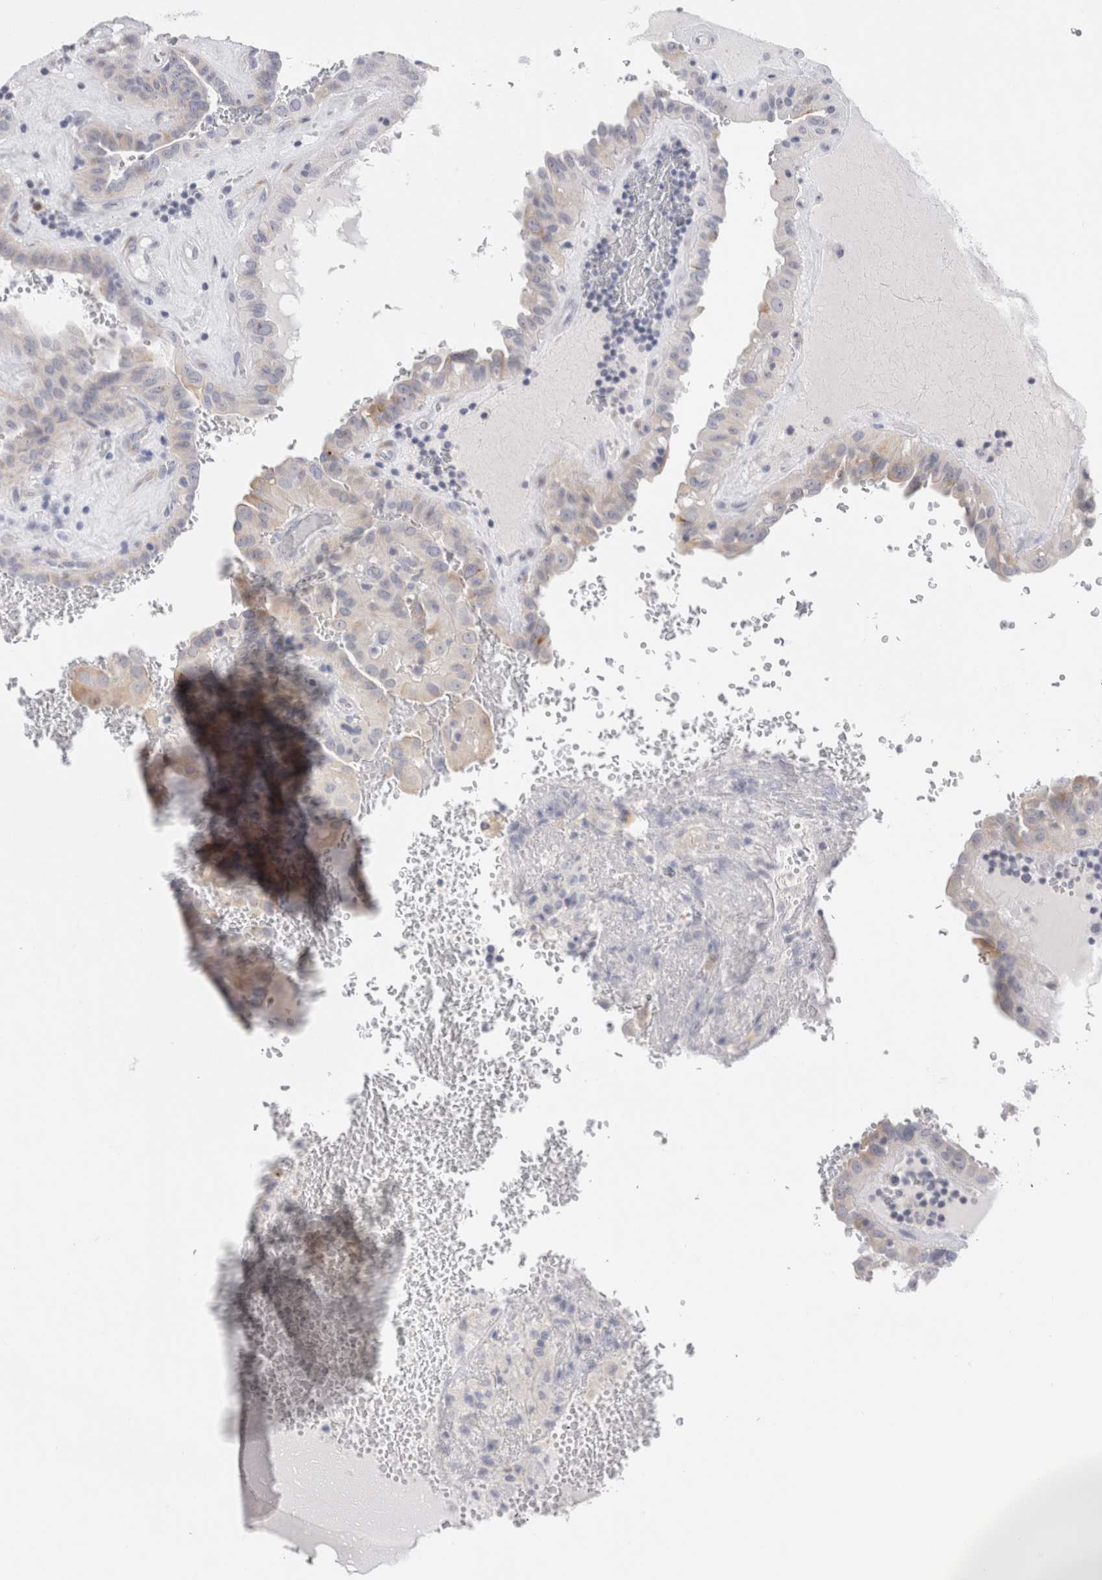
{"staining": {"intensity": "weak", "quantity": ">75%", "location": "cytoplasmic/membranous"}, "tissue": "thyroid cancer", "cell_type": "Tumor cells", "image_type": "cancer", "snomed": [{"axis": "morphology", "description": "Papillary adenocarcinoma, NOS"}, {"axis": "topography", "description": "Thyroid gland"}], "caption": "A brown stain labels weak cytoplasmic/membranous expression of a protein in thyroid cancer tumor cells.", "gene": "C9orf50", "patient": {"sex": "male", "age": 77}}